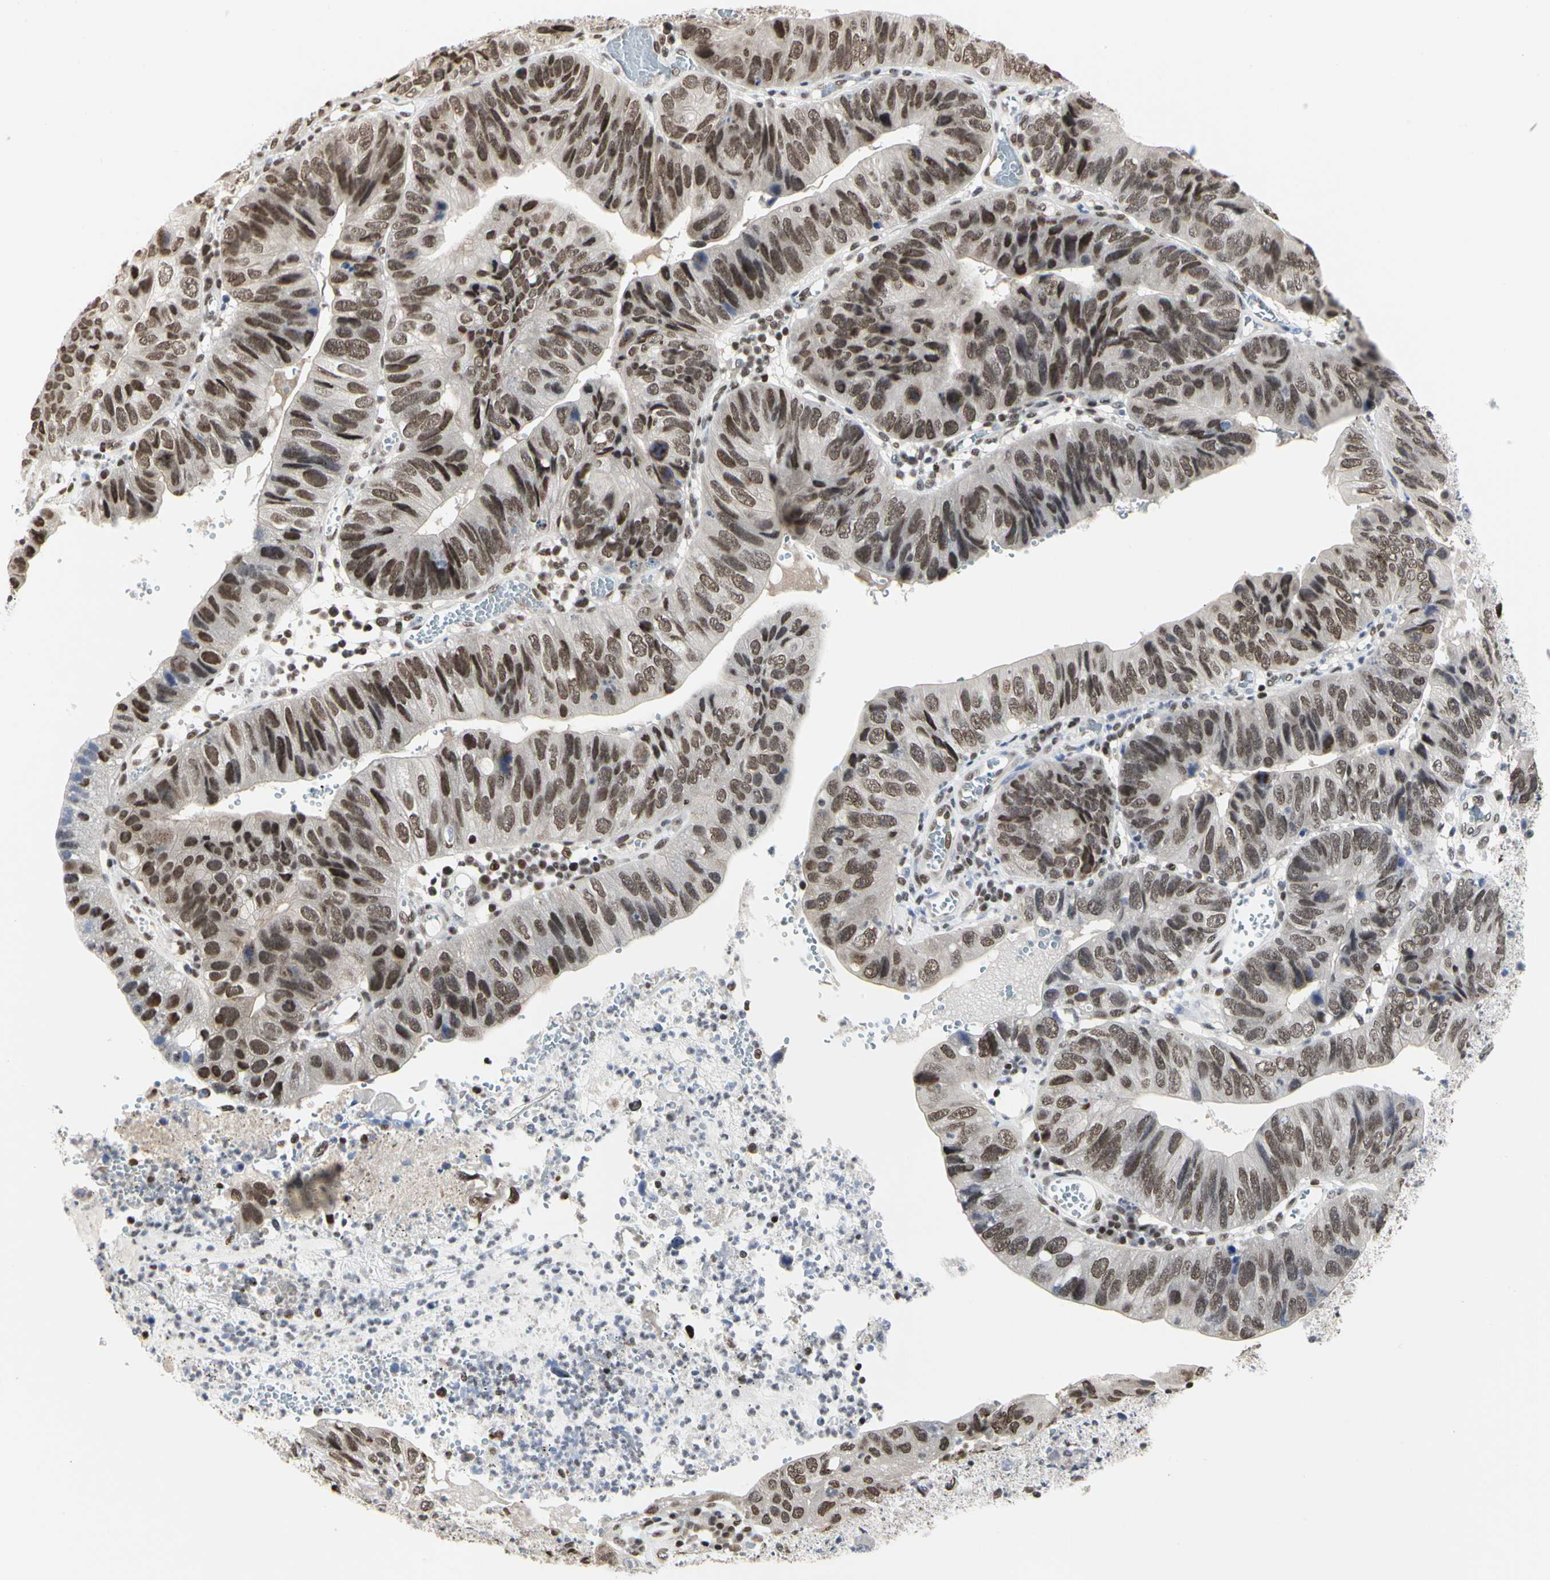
{"staining": {"intensity": "moderate", "quantity": ">75%", "location": "nuclear"}, "tissue": "stomach cancer", "cell_type": "Tumor cells", "image_type": "cancer", "snomed": [{"axis": "morphology", "description": "Adenocarcinoma, NOS"}, {"axis": "topography", "description": "Stomach"}], "caption": "A histopathology image showing moderate nuclear expression in approximately >75% of tumor cells in stomach cancer, as visualized by brown immunohistochemical staining.", "gene": "PRMT3", "patient": {"sex": "male", "age": 59}}